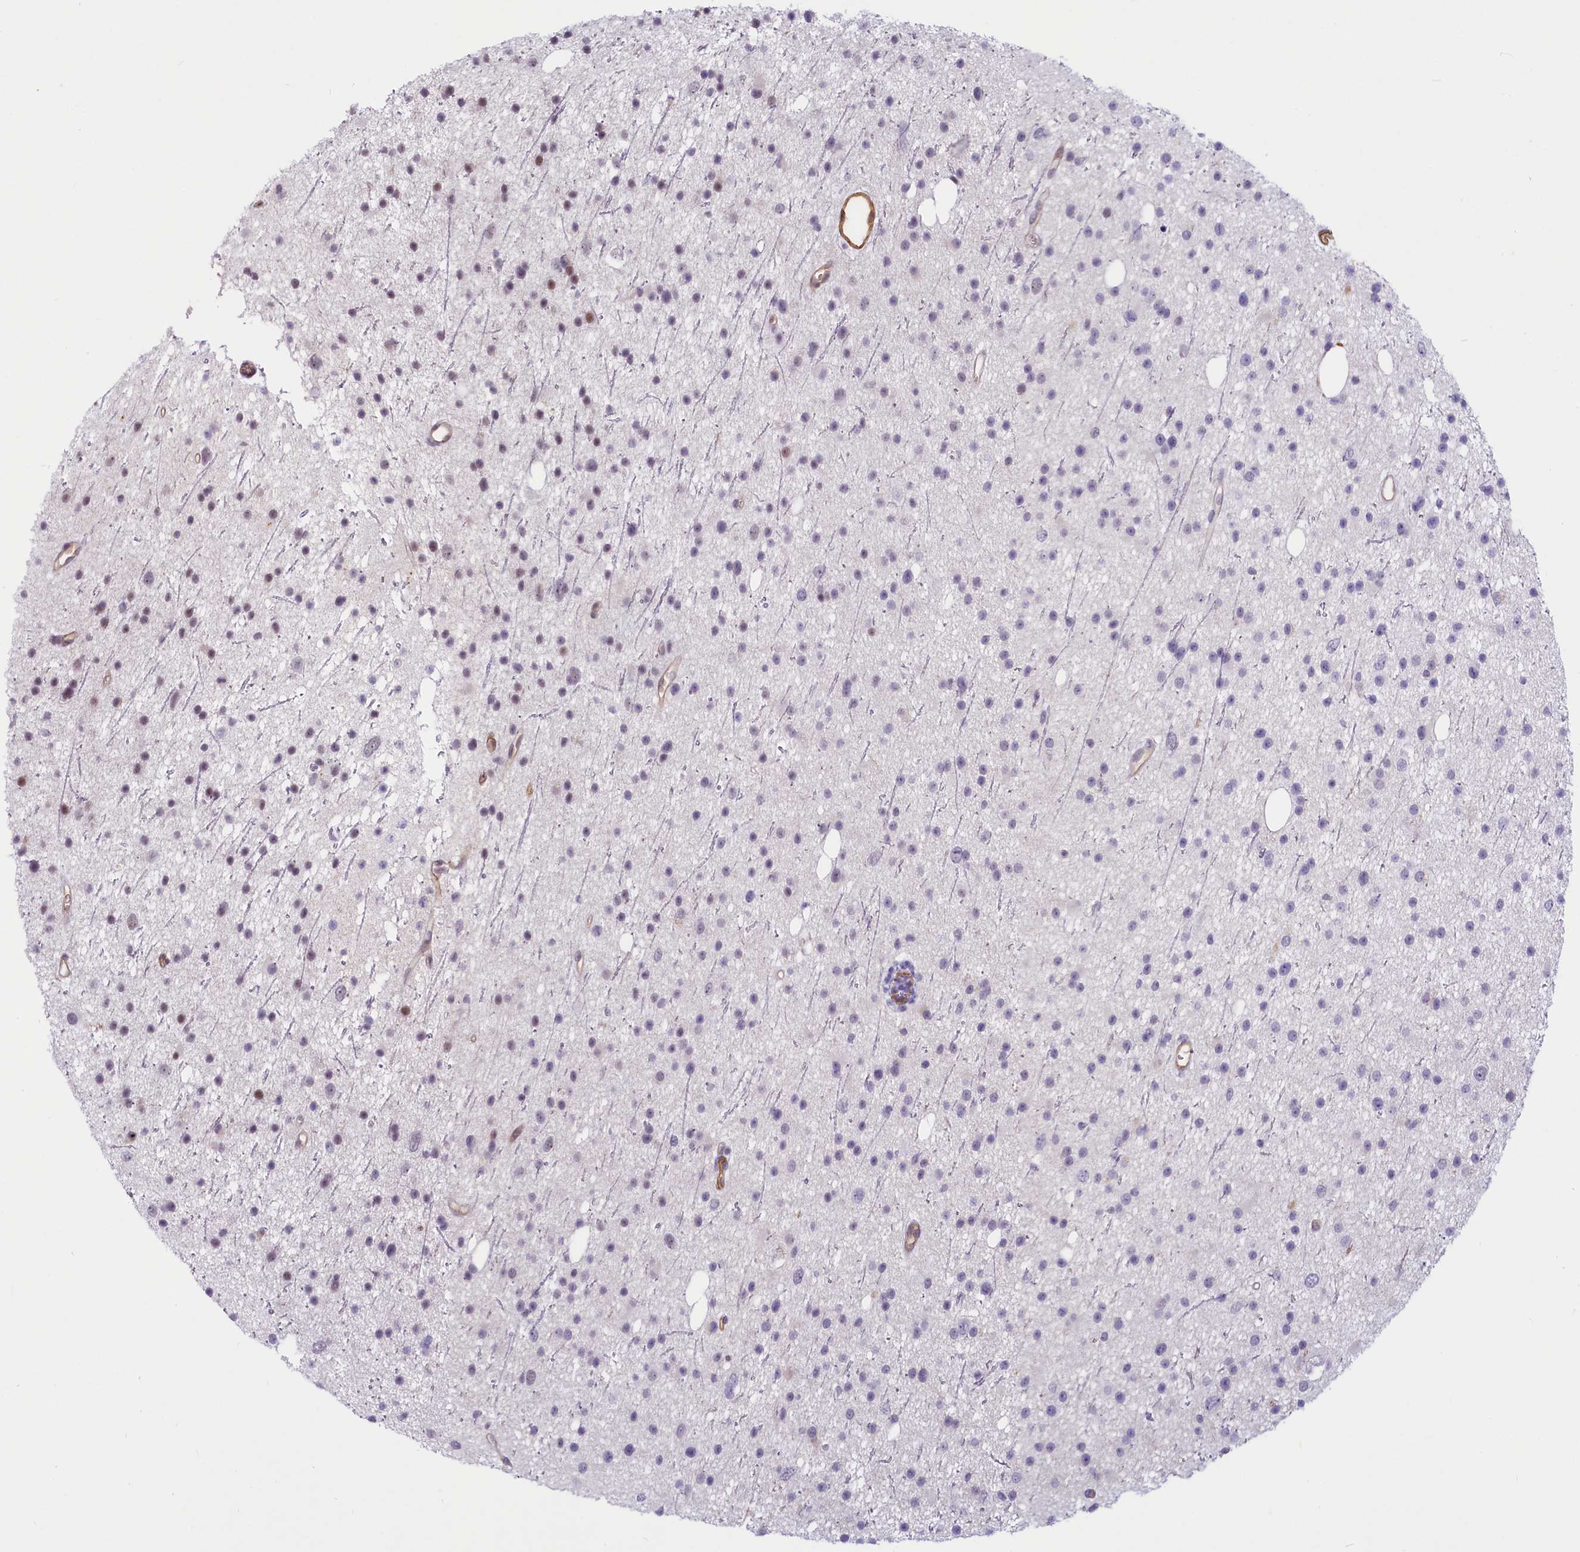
{"staining": {"intensity": "moderate", "quantity": "<25%", "location": "nuclear"}, "tissue": "glioma", "cell_type": "Tumor cells", "image_type": "cancer", "snomed": [{"axis": "morphology", "description": "Glioma, malignant, Low grade"}, {"axis": "topography", "description": "Cerebral cortex"}], "caption": "Immunohistochemical staining of human glioma shows low levels of moderate nuclear staining in approximately <25% of tumor cells. The staining was performed using DAB, with brown indicating positive protein expression. Nuclei are stained blue with hematoxylin.", "gene": "PROCR", "patient": {"sex": "female", "age": 39}}